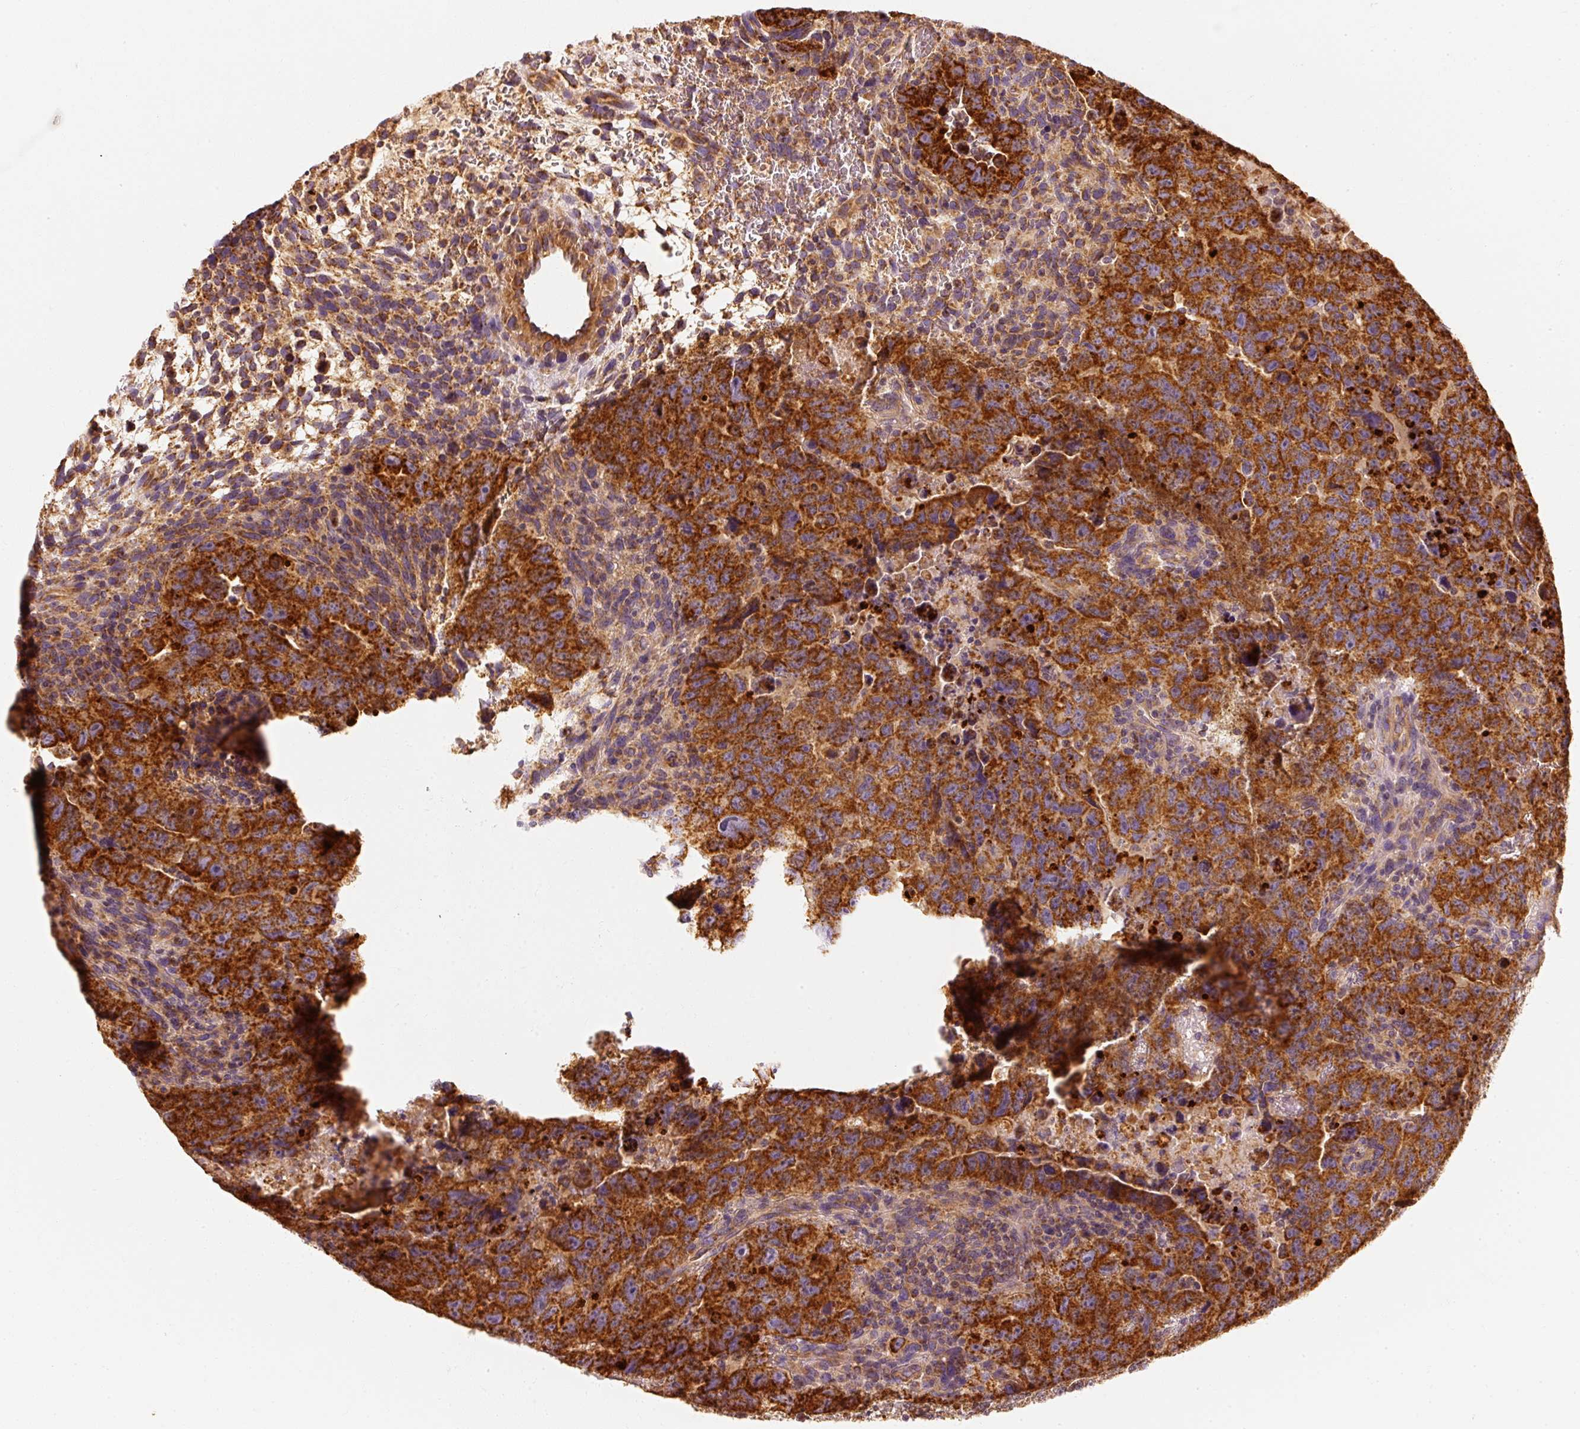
{"staining": {"intensity": "strong", "quantity": ">75%", "location": "cytoplasmic/membranous"}, "tissue": "testis cancer", "cell_type": "Tumor cells", "image_type": "cancer", "snomed": [{"axis": "morphology", "description": "Carcinoma, Embryonal, NOS"}, {"axis": "topography", "description": "Testis"}], "caption": "There is high levels of strong cytoplasmic/membranous expression in tumor cells of embryonal carcinoma (testis), as demonstrated by immunohistochemical staining (brown color).", "gene": "TOMM40", "patient": {"sex": "male", "age": 24}}